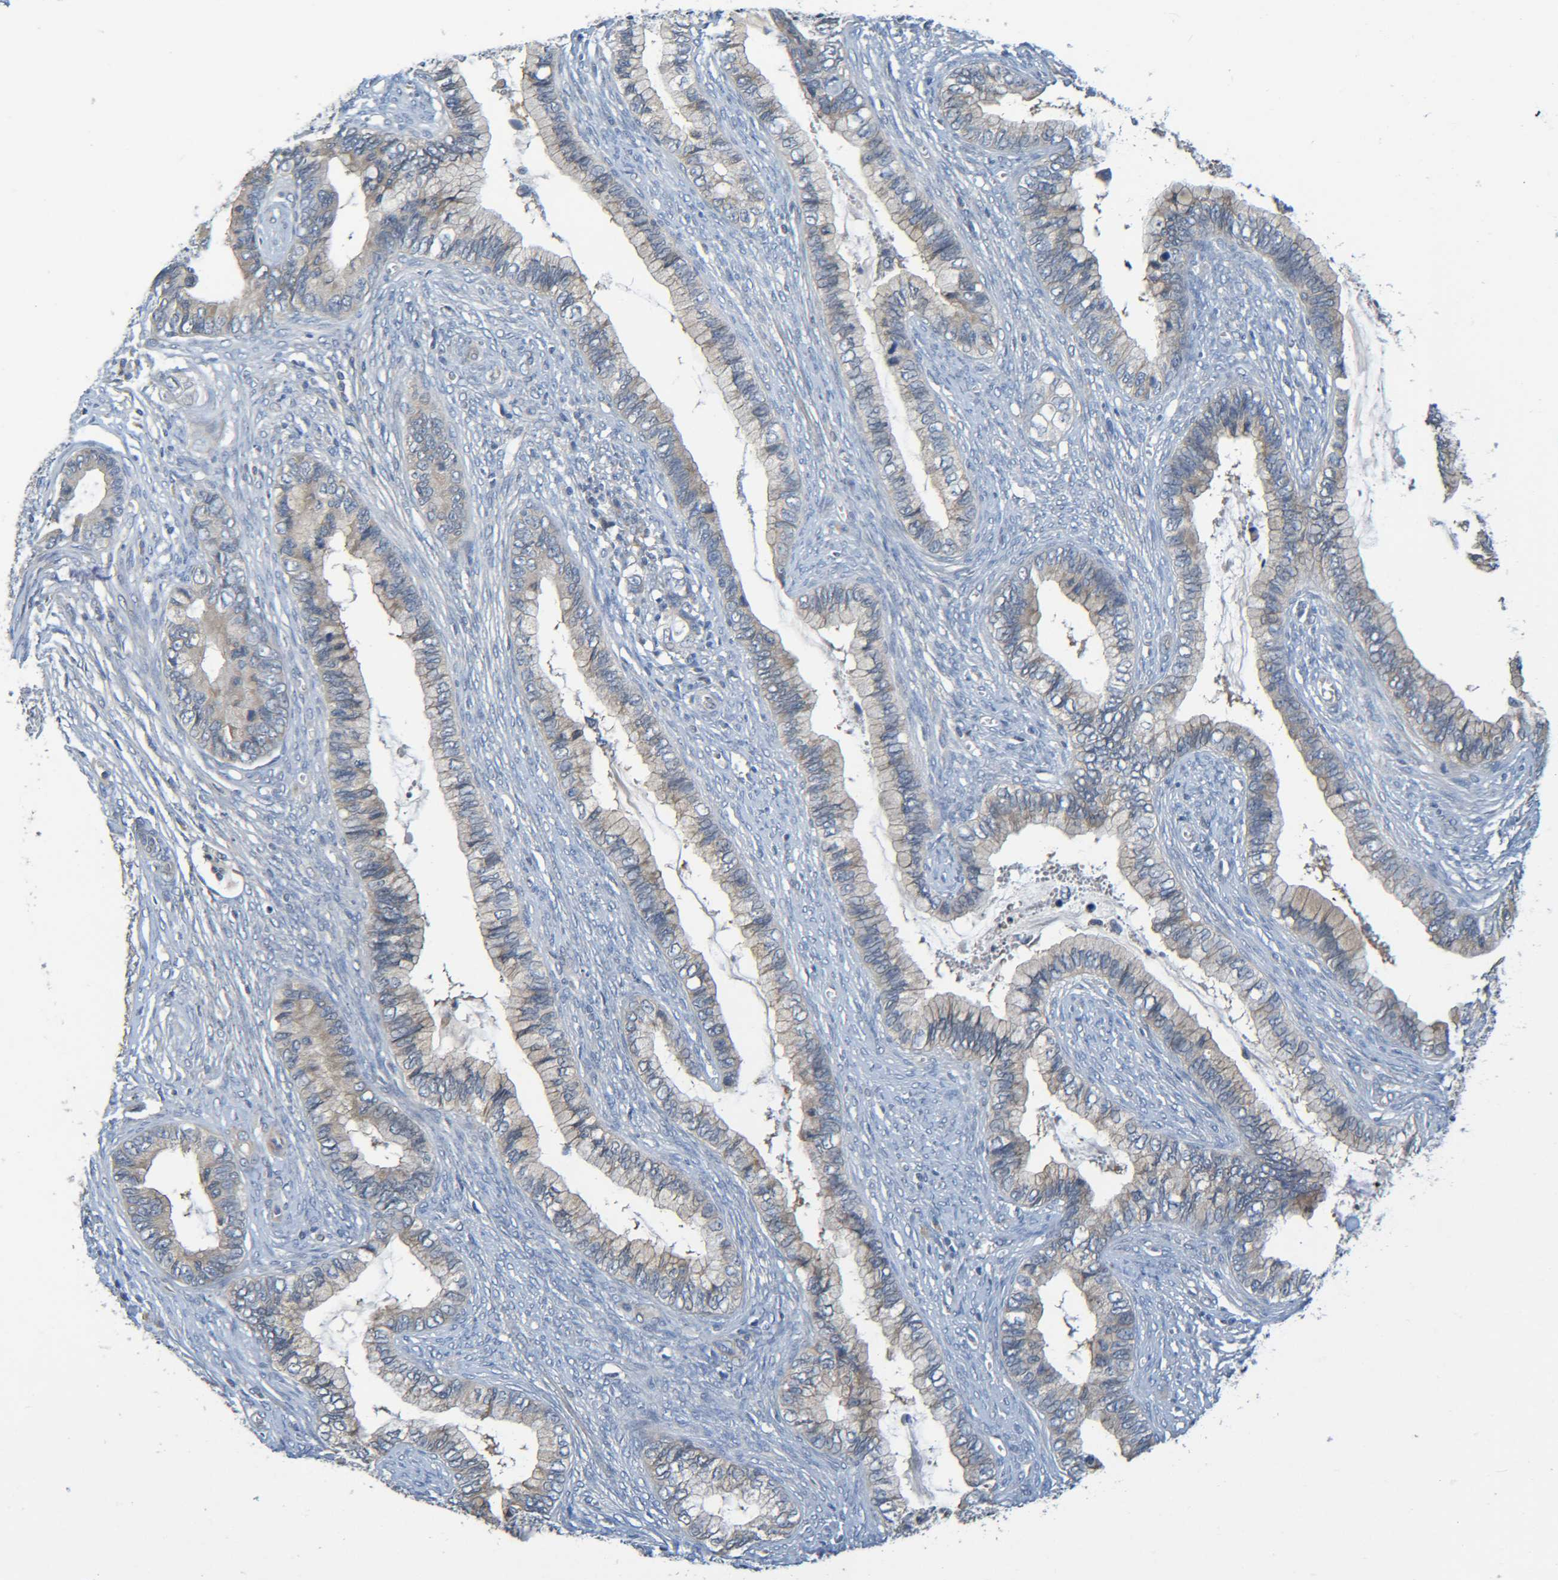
{"staining": {"intensity": "weak", "quantity": "<25%", "location": "cytoplasmic/membranous"}, "tissue": "cervical cancer", "cell_type": "Tumor cells", "image_type": "cancer", "snomed": [{"axis": "morphology", "description": "Adenocarcinoma, NOS"}, {"axis": "topography", "description": "Cervix"}], "caption": "Cervical cancer was stained to show a protein in brown. There is no significant expression in tumor cells. The staining was performed using DAB to visualize the protein expression in brown, while the nuclei were stained in blue with hematoxylin (Magnification: 20x).", "gene": "CYP4F2", "patient": {"sex": "female", "age": 44}}